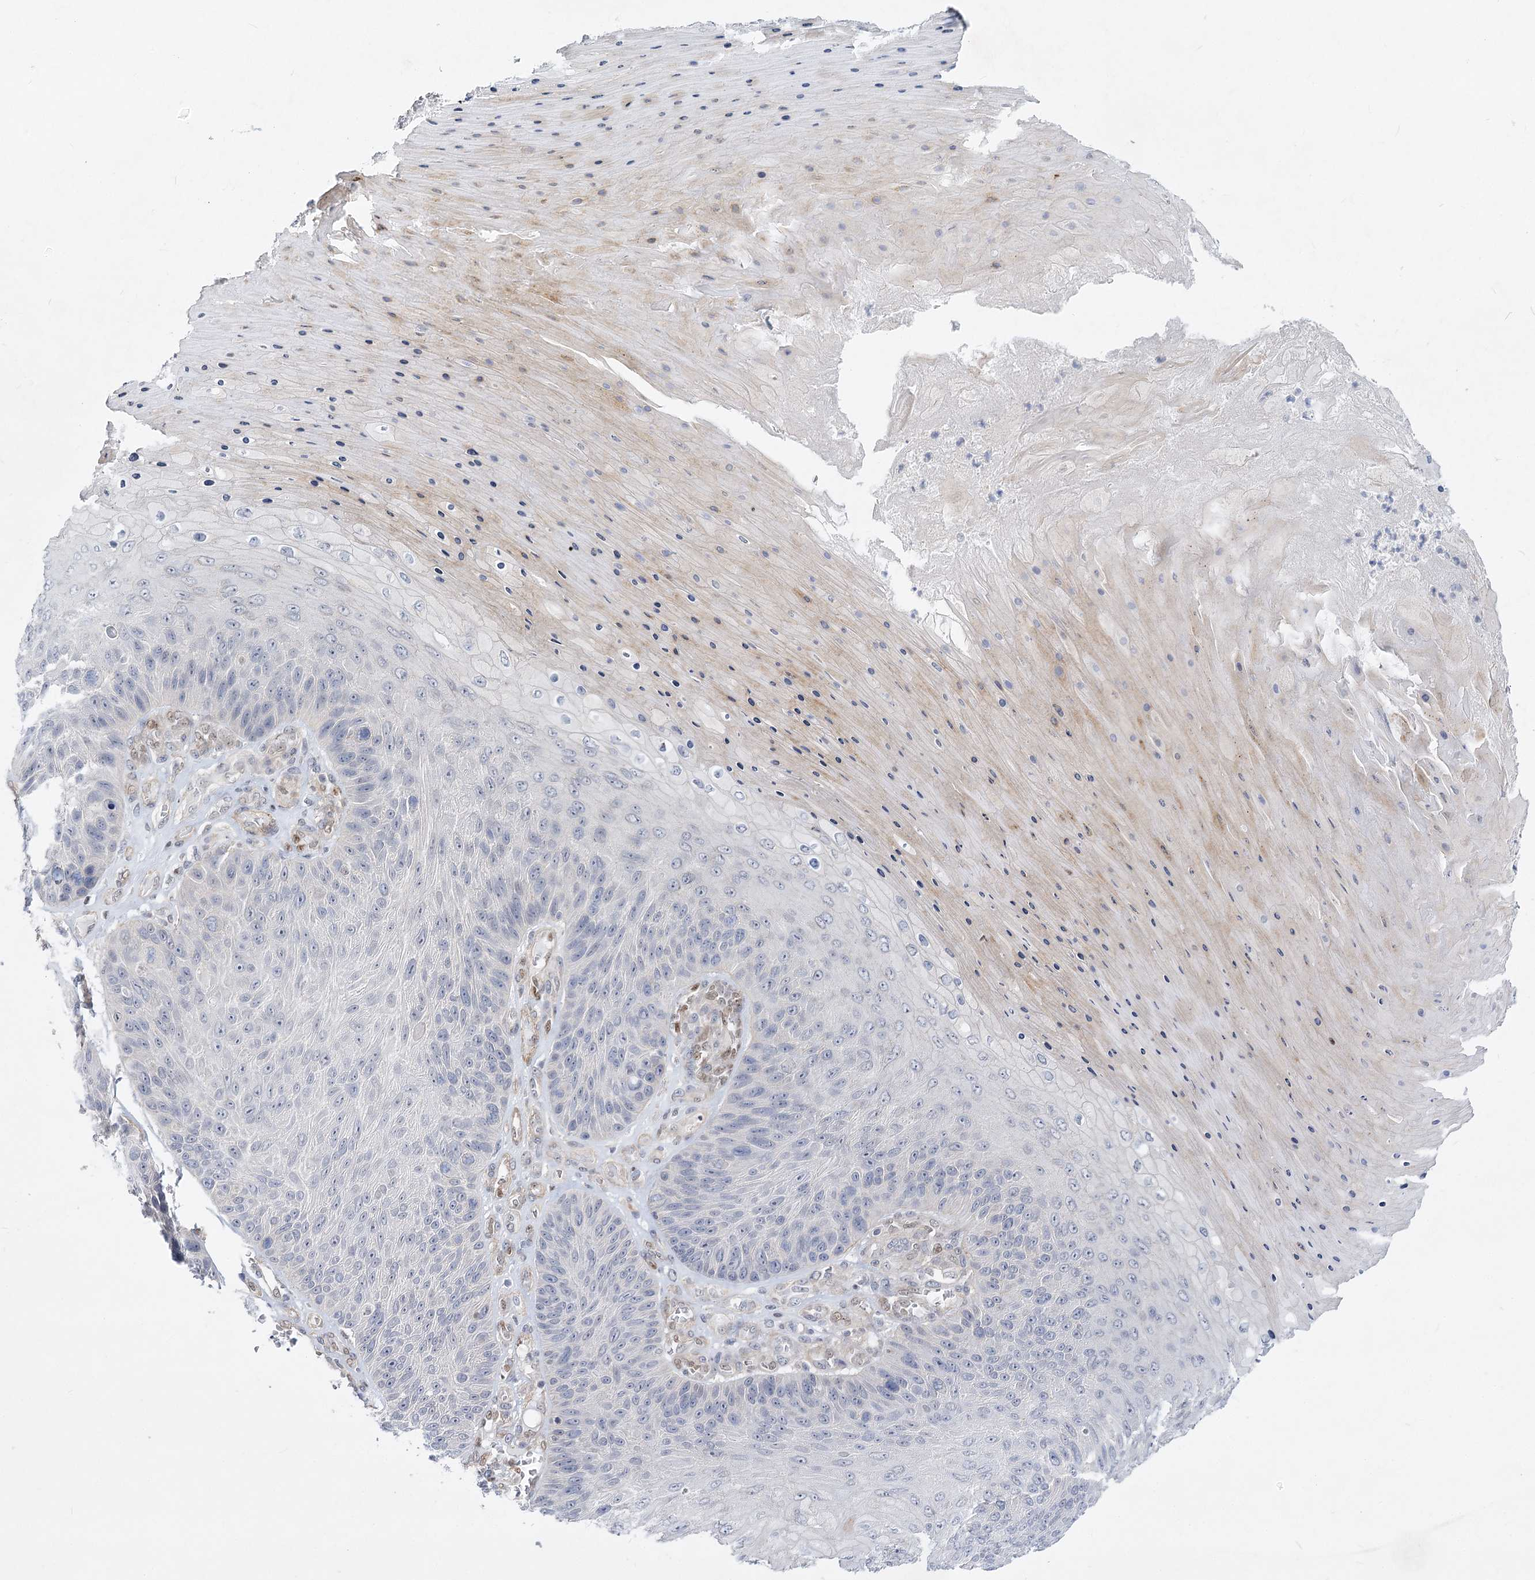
{"staining": {"intensity": "negative", "quantity": "none", "location": "none"}, "tissue": "skin cancer", "cell_type": "Tumor cells", "image_type": "cancer", "snomed": [{"axis": "morphology", "description": "Squamous cell carcinoma, NOS"}, {"axis": "topography", "description": "Skin"}], "caption": "An immunohistochemistry (IHC) histopathology image of skin cancer (squamous cell carcinoma) is shown. There is no staining in tumor cells of skin cancer (squamous cell carcinoma). Brightfield microscopy of IHC stained with DAB (brown) and hematoxylin (blue), captured at high magnification.", "gene": "ARSI", "patient": {"sex": "female", "age": 88}}